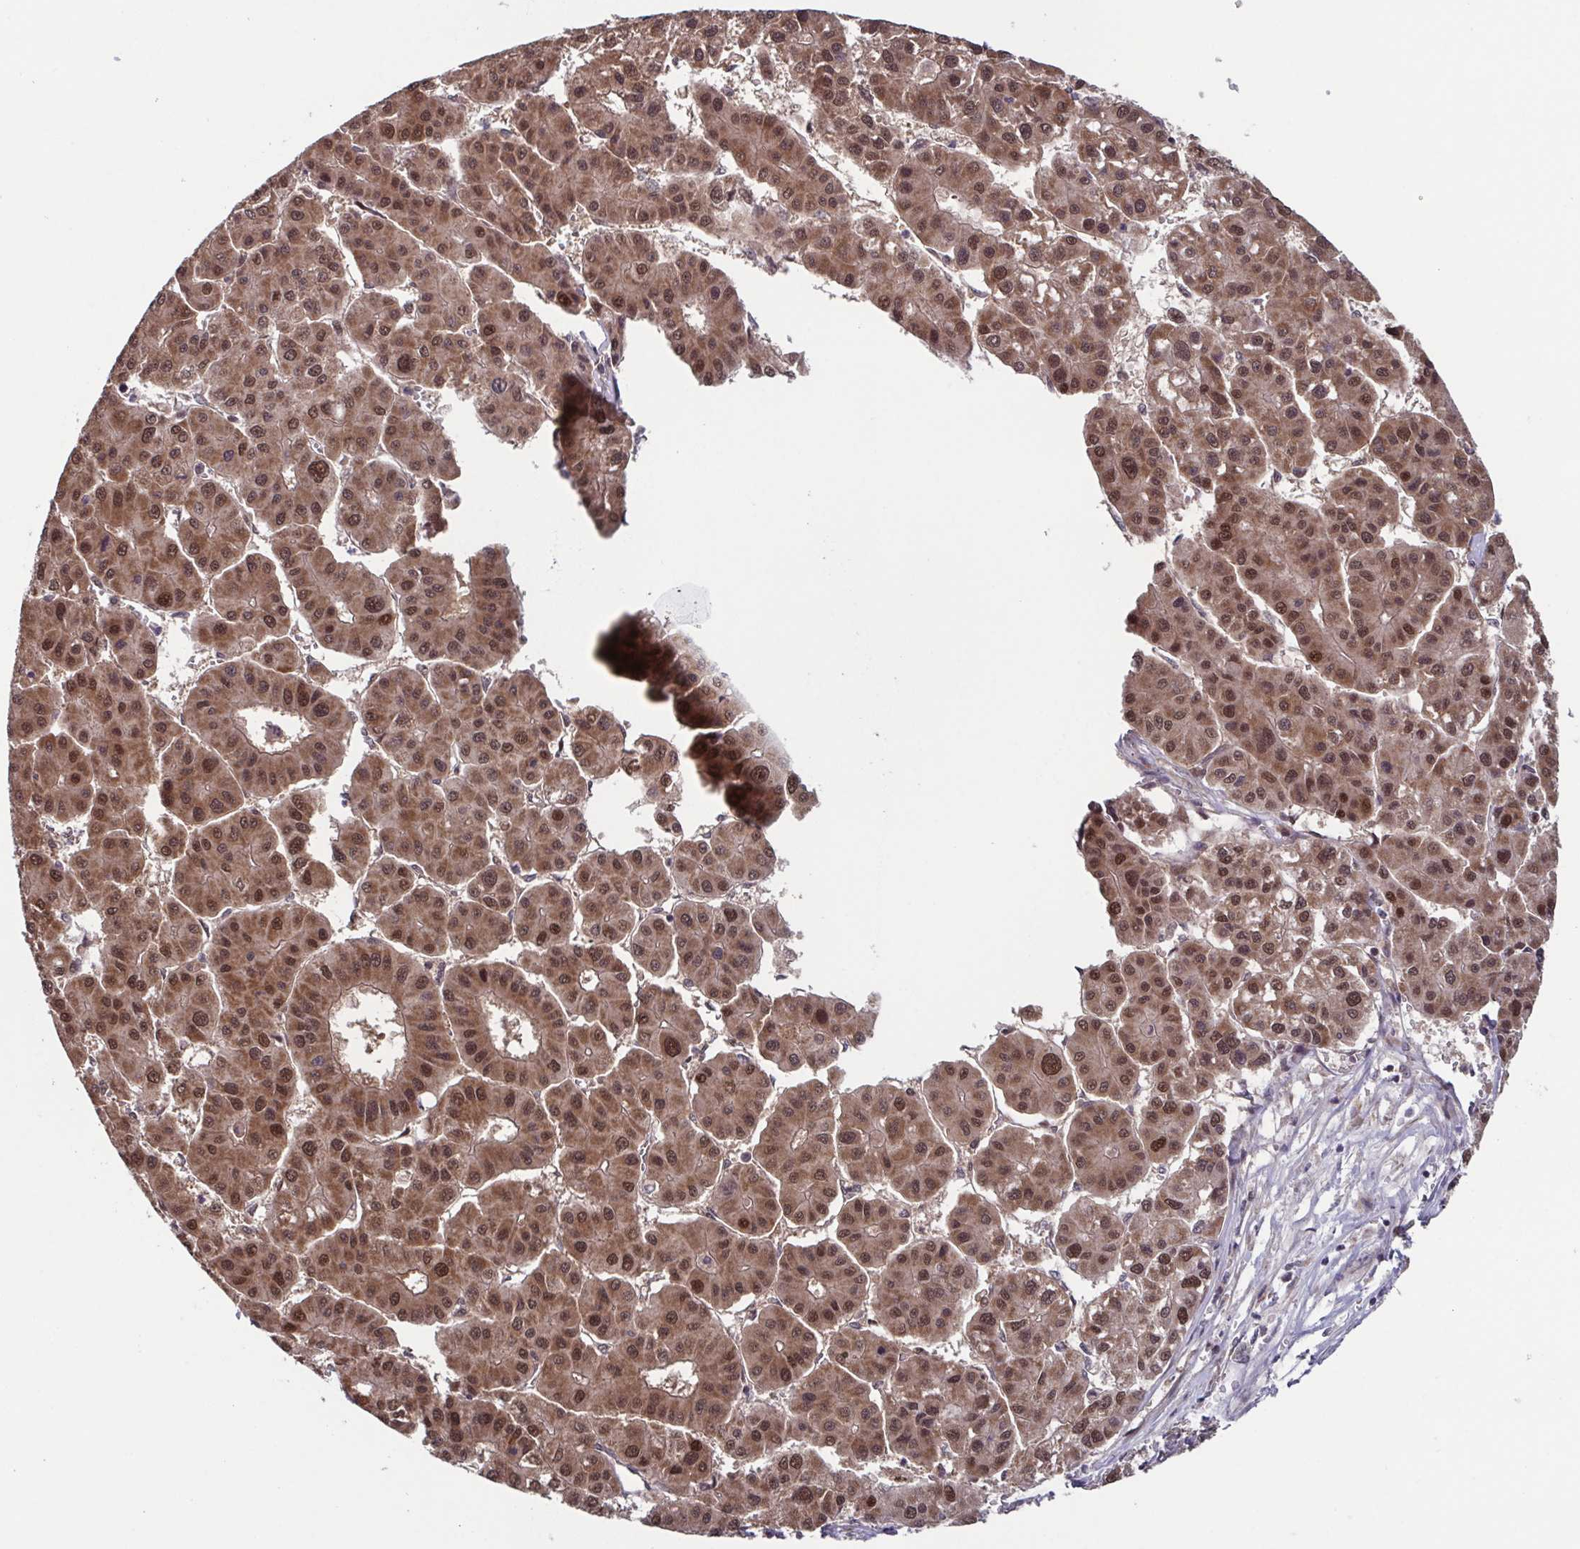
{"staining": {"intensity": "moderate", "quantity": ">75%", "location": "cytoplasmic/membranous,nuclear"}, "tissue": "liver cancer", "cell_type": "Tumor cells", "image_type": "cancer", "snomed": [{"axis": "morphology", "description": "Carcinoma, Hepatocellular, NOS"}, {"axis": "topography", "description": "Liver"}], "caption": "Immunohistochemistry (IHC) micrograph of human liver cancer stained for a protein (brown), which shows medium levels of moderate cytoplasmic/membranous and nuclear expression in about >75% of tumor cells.", "gene": "TTC19", "patient": {"sex": "male", "age": 73}}